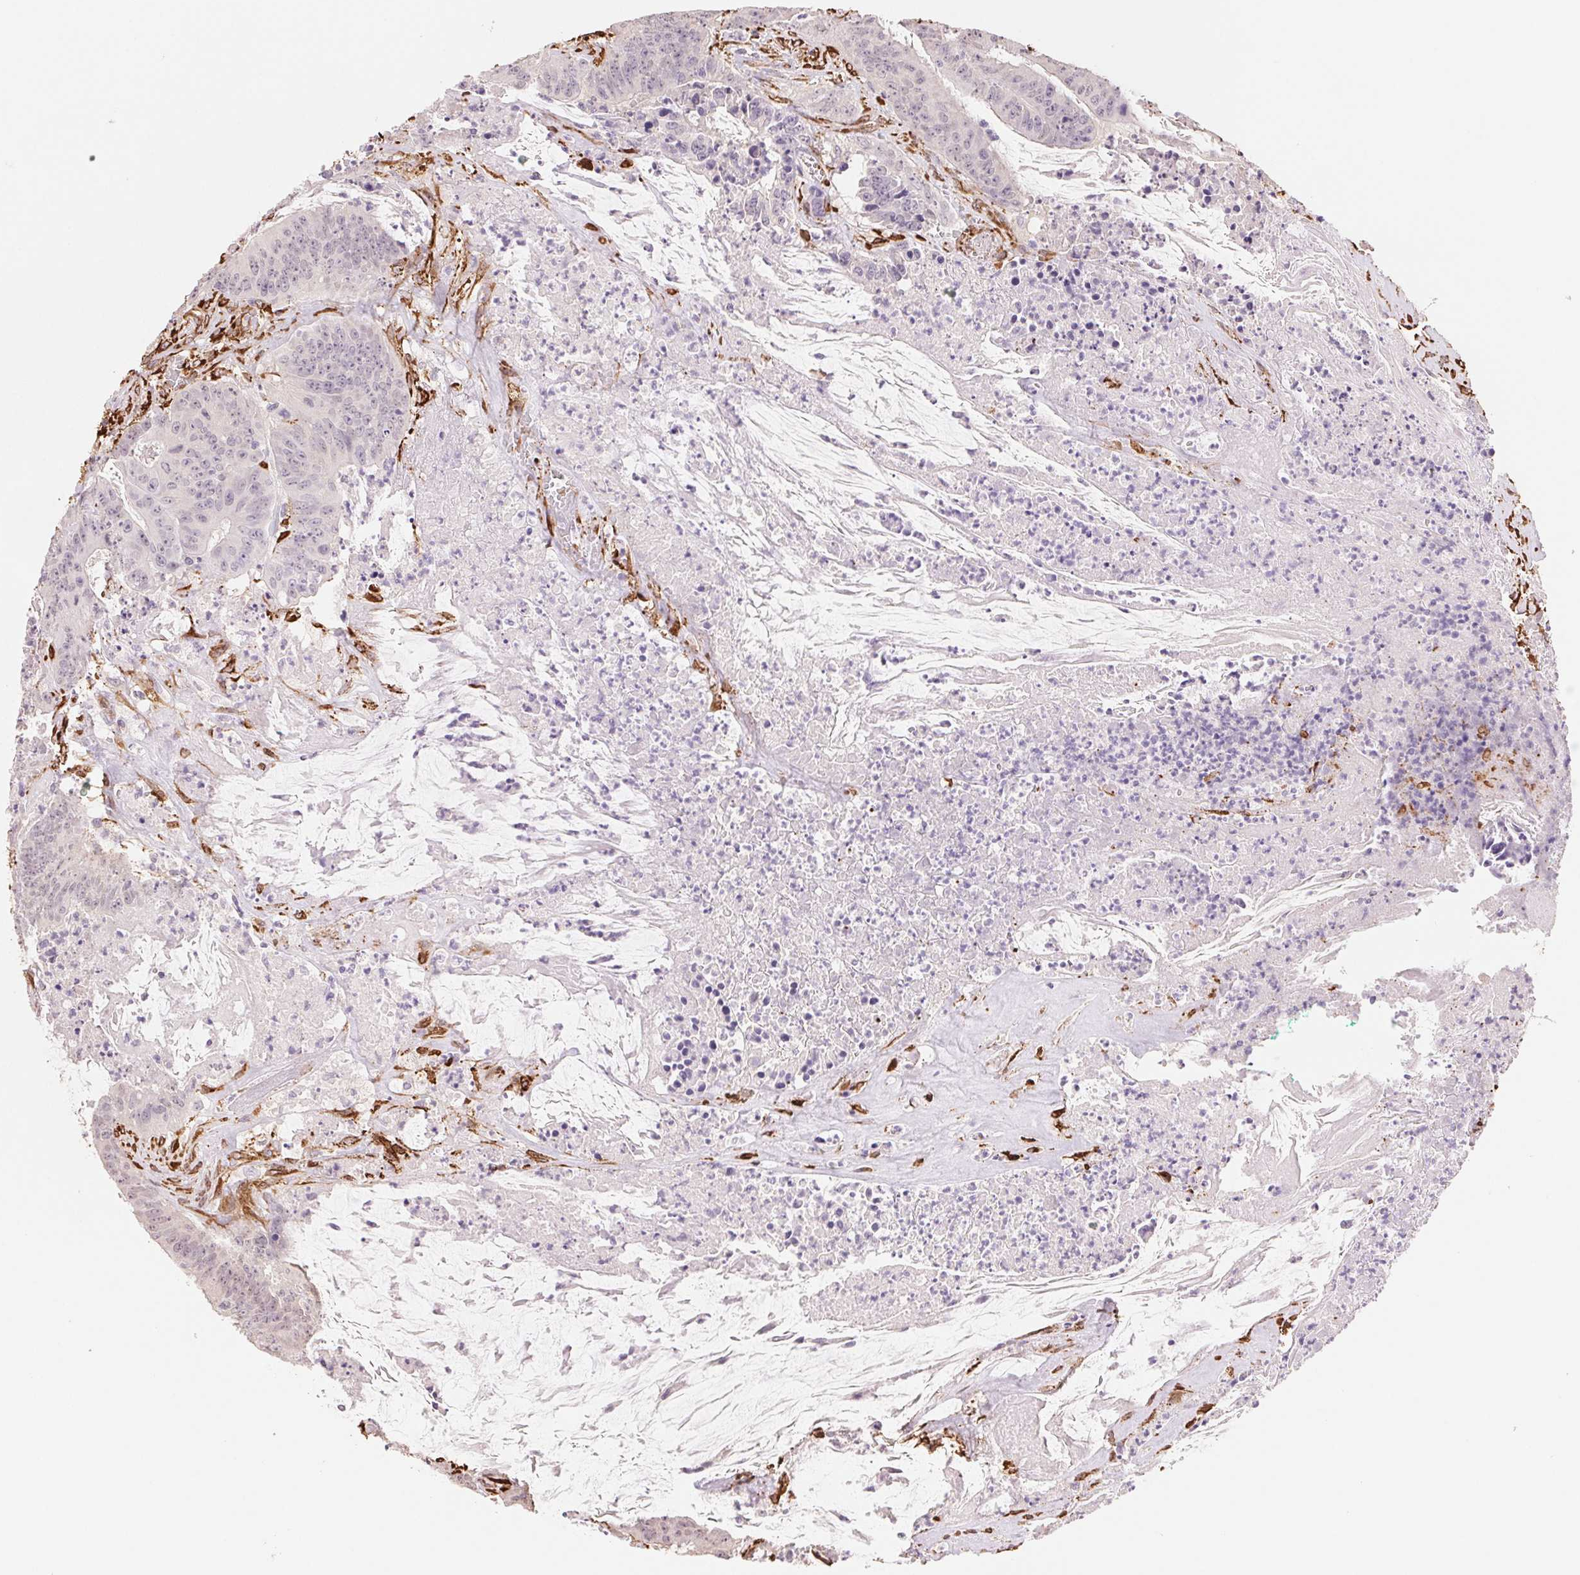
{"staining": {"intensity": "negative", "quantity": "none", "location": "none"}, "tissue": "colorectal cancer", "cell_type": "Tumor cells", "image_type": "cancer", "snomed": [{"axis": "morphology", "description": "Adenocarcinoma, NOS"}, {"axis": "topography", "description": "Colon"}], "caption": "Immunohistochemical staining of human colorectal adenocarcinoma reveals no significant expression in tumor cells.", "gene": "FKBP10", "patient": {"sex": "male", "age": 33}}